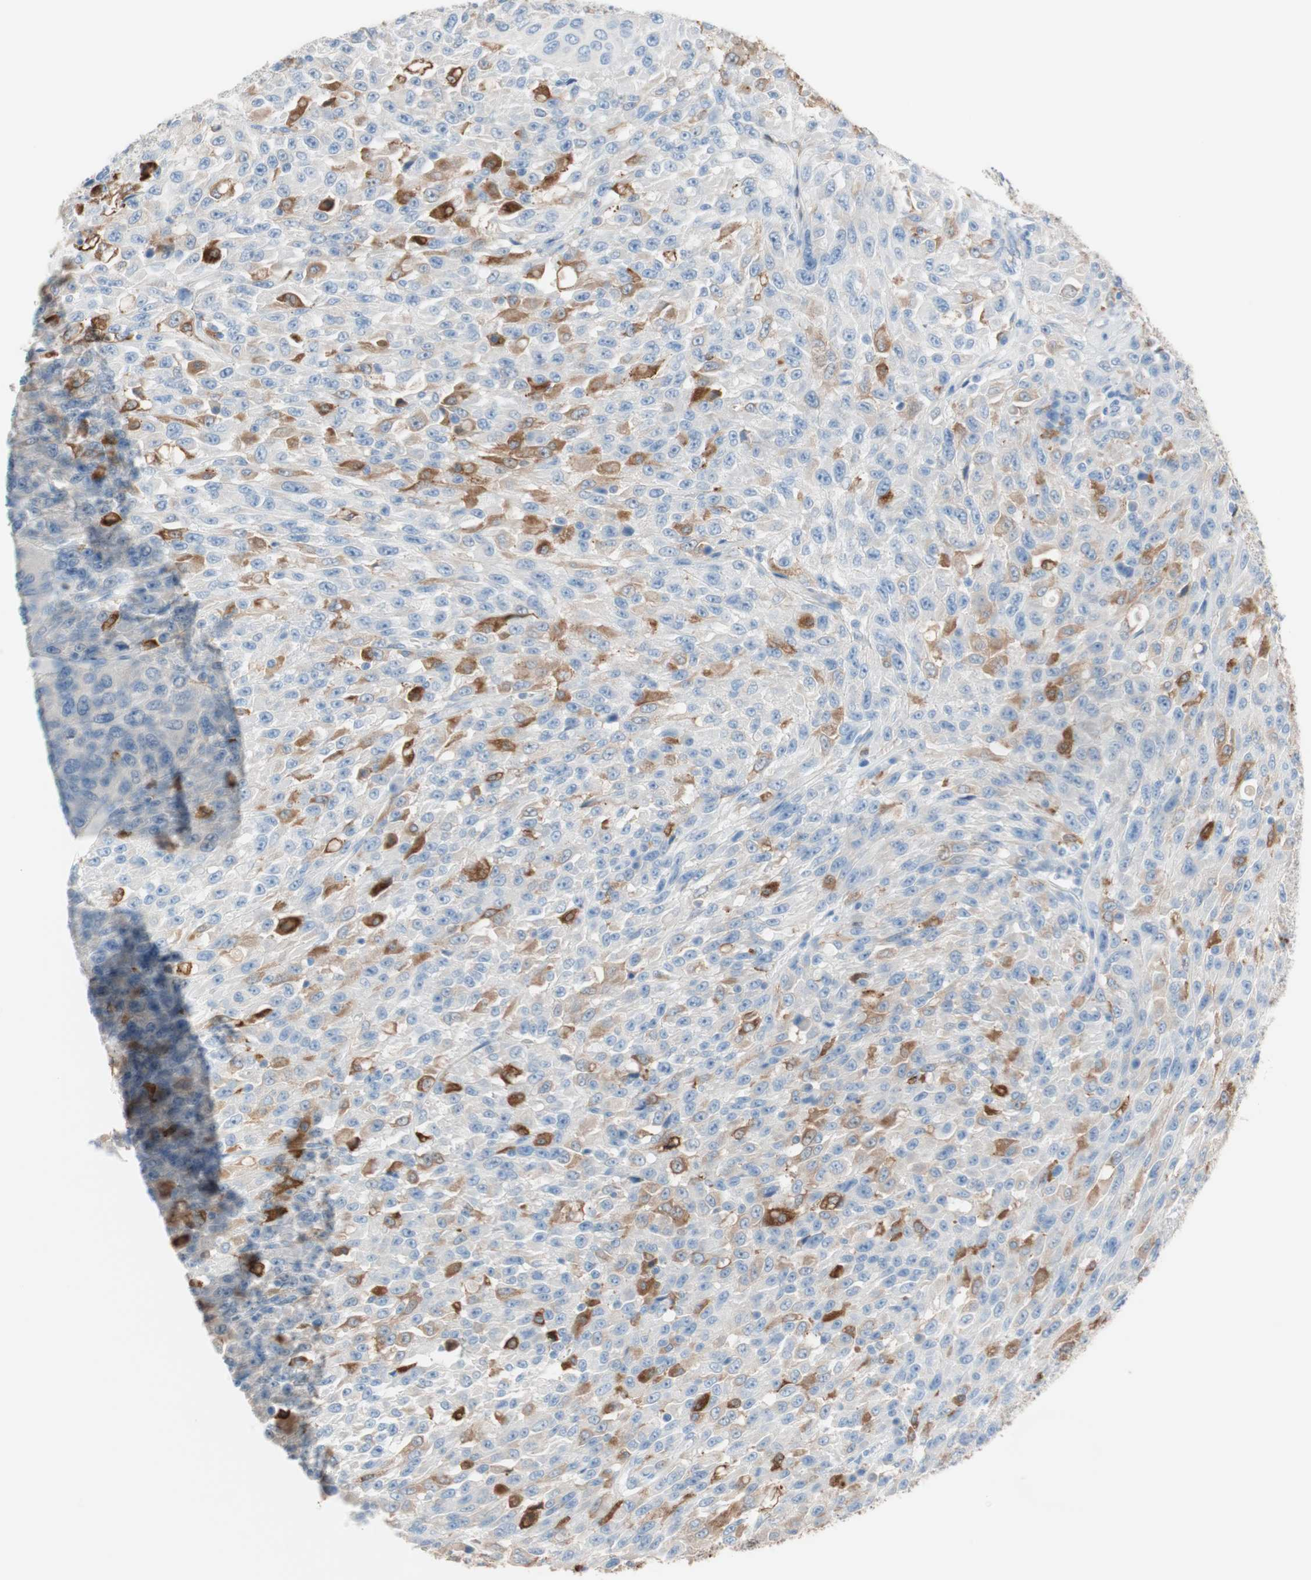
{"staining": {"intensity": "moderate", "quantity": "<25%", "location": "cytoplasmic/membranous"}, "tissue": "urothelial cancer", "cell_type": "Tumor cells", "image_type": "cancer", "snomed": [{"axis": "morphology", "description": "Urothelial carcinoma, High grade"}, {"axis": "topography", "description": "Urinary bladder"}], "caption": "Protein staining of urothelial cancer tissue demonstrates moderate cytoplasmic/membranous staining in about <25% of tumor cells. The staining was performed using DAB to visualize the protein expression in brown, while the nuclei were stained in blue with hematoxylin (Magnification: 20x).", "gene": "GLUL", "patient": {"sex": "male", "age": 66}}